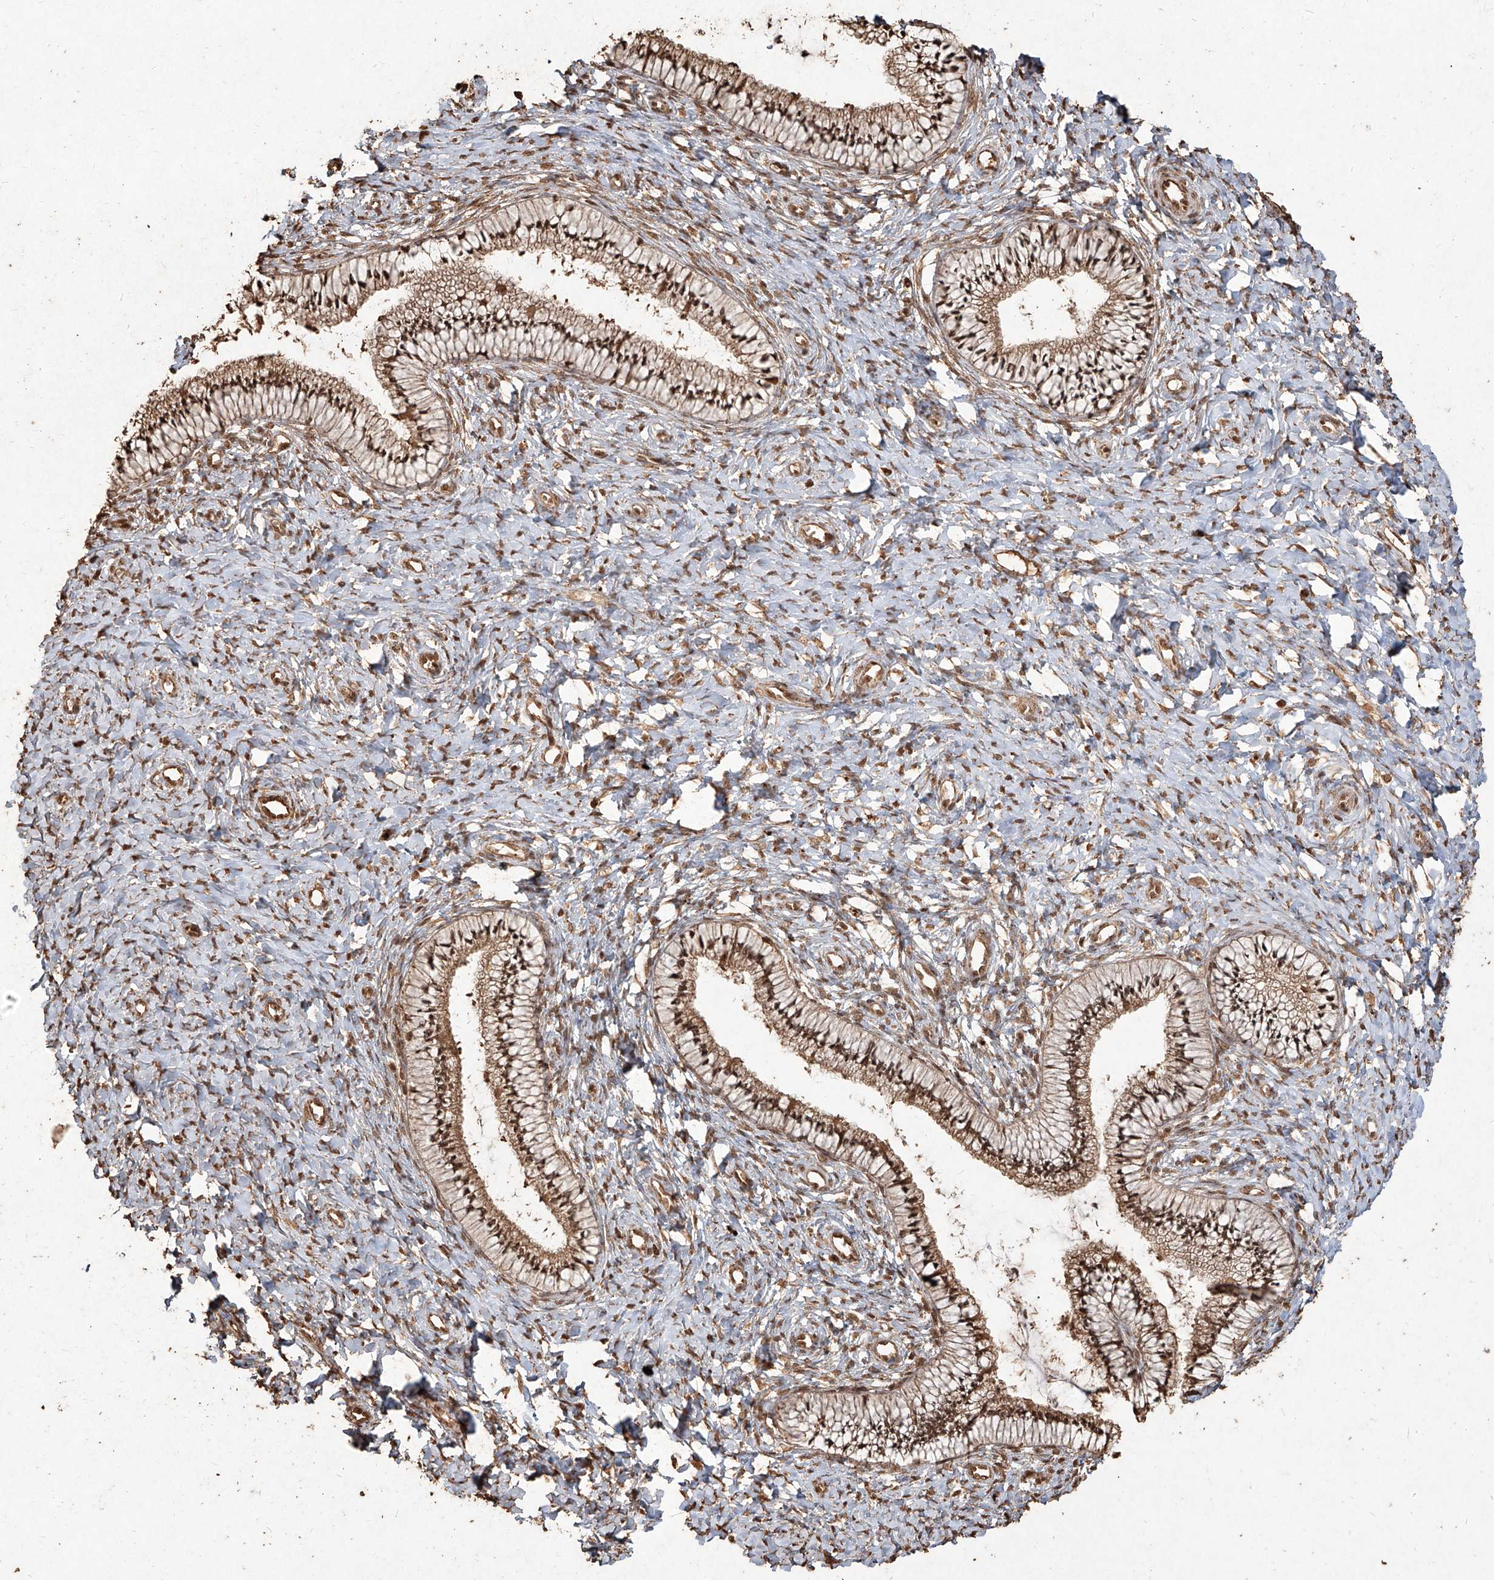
{"staining": {"intensity": "moderate", "quantity": ">75%", "location": "cytoplasmic/membranous,nuclear"}, "tissue": "cervix", "cell_type": "Glandular cells", "image_type": "normal", "snomed": [{"axis": "morphology", "description": "Normal tissue, NOS"}, {"axis": "topography", "description": "Cervix"}], "caption": "Unremarkable cervix displays moderate cytoplasmic/membranous,nuclear expression in approximately >75% of glandular cells The staining was performed using DAB (3,3'-diaminobenzidine) to visualize the protein expression in brown, while the nuclei were stained in blue with hematoxylin (Magnification: 20x)..", "gene": "UBE2K", "patient": {"sex": "female", "age": 36}}